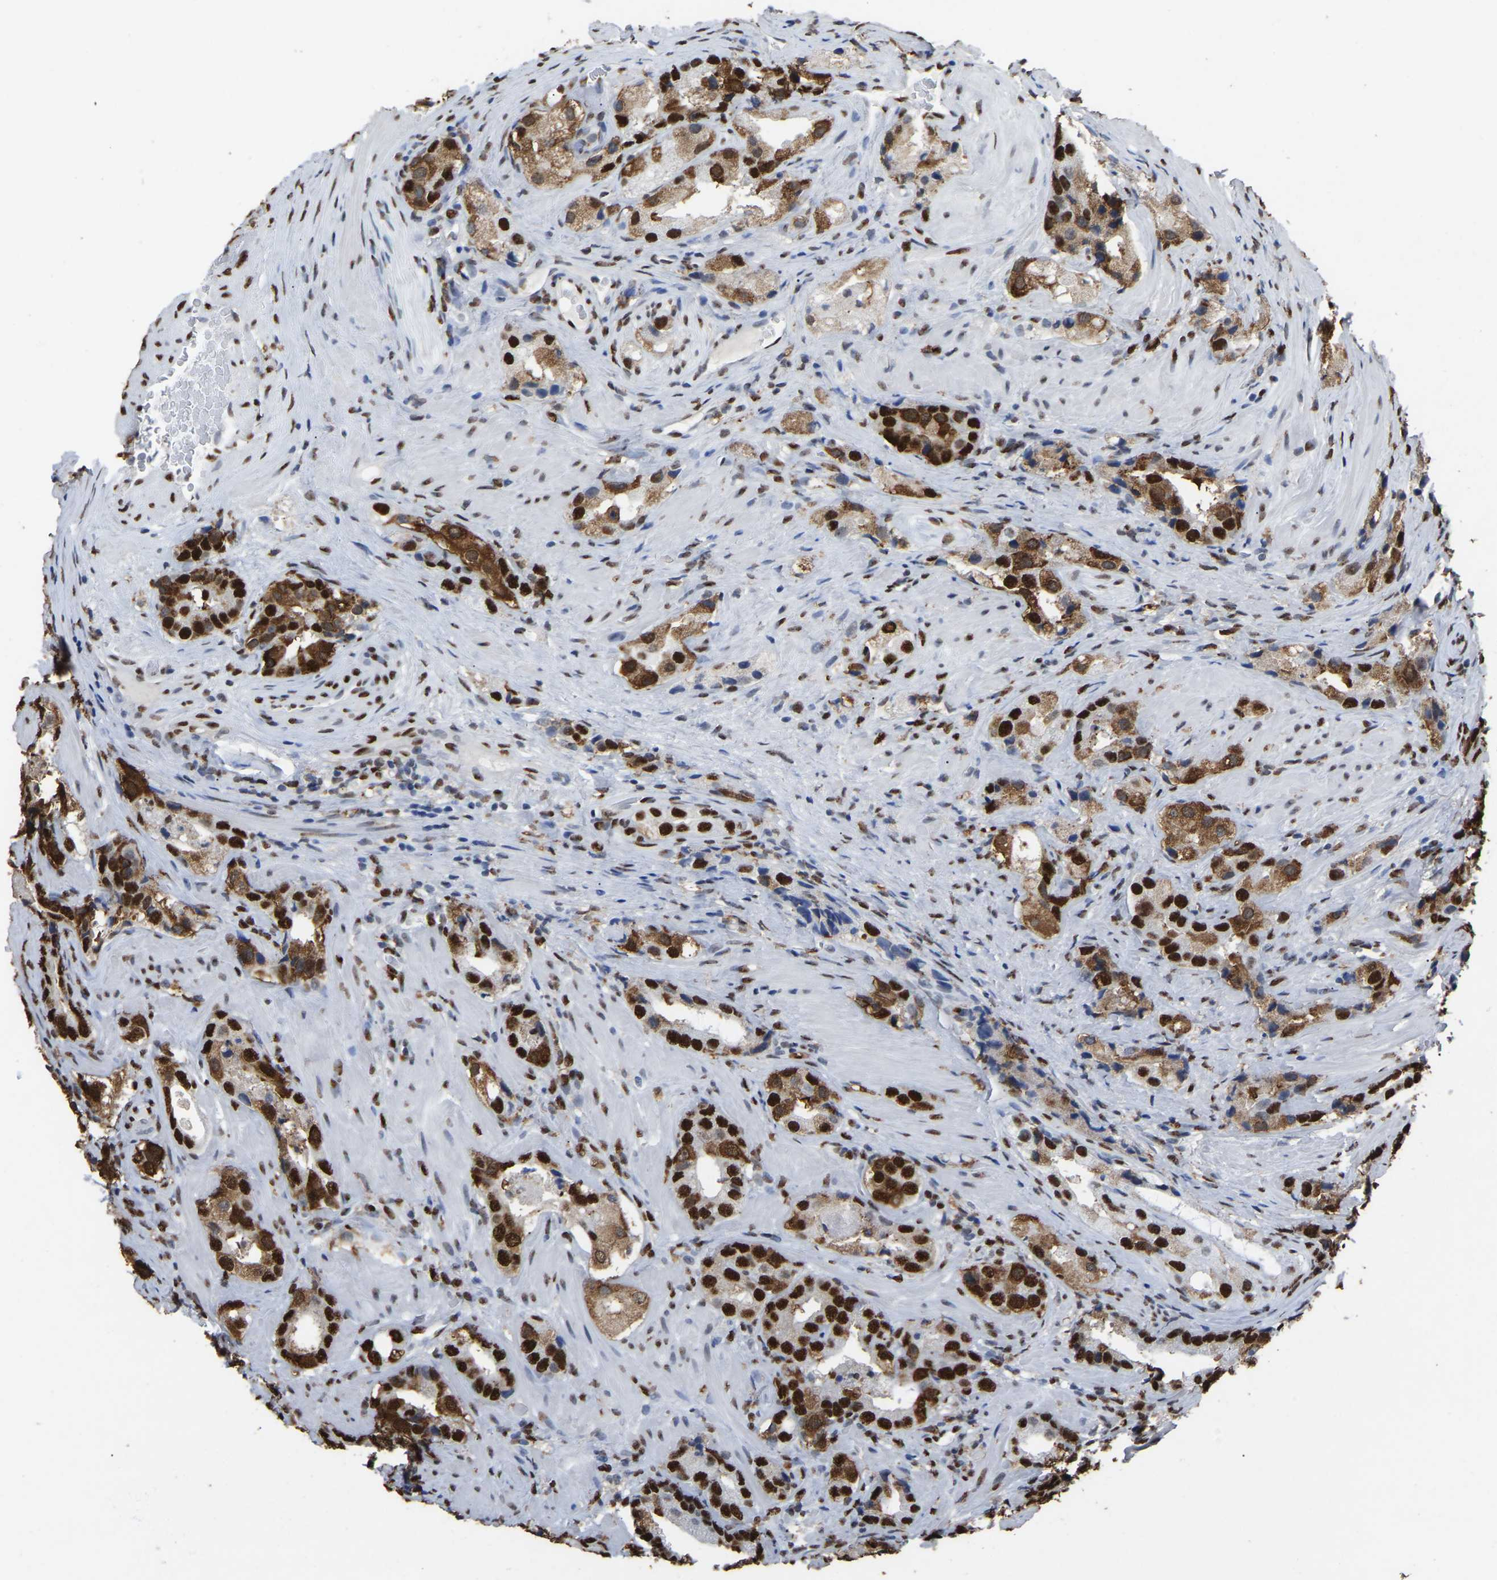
{"staining": {"intensity": "strong", "quantity": ">75%", "location": "cytoplasmic/membranous,nuclear"}, "tissue": "prostate cancer", "cell_type": "Tumor cells", "image_type": "cancer", "snomed": [{"axis": "morphology", "description": "Adenocarcinoma, High grade"}, {"axis": "topography", "description": "Prostate"}], "caption": "Tumor cells demonstrate strong cytoplasmic/membranous and nuclear positivity in about >75% of cells in prostate cancer. The staining was performed using DAB to visualize the protein expression in brown, while the nuclei were stained in blue with hematoxylin (Magnification: 20x).", "gene": "RBL2", "patient": {"sex": "male", "age": 63}}